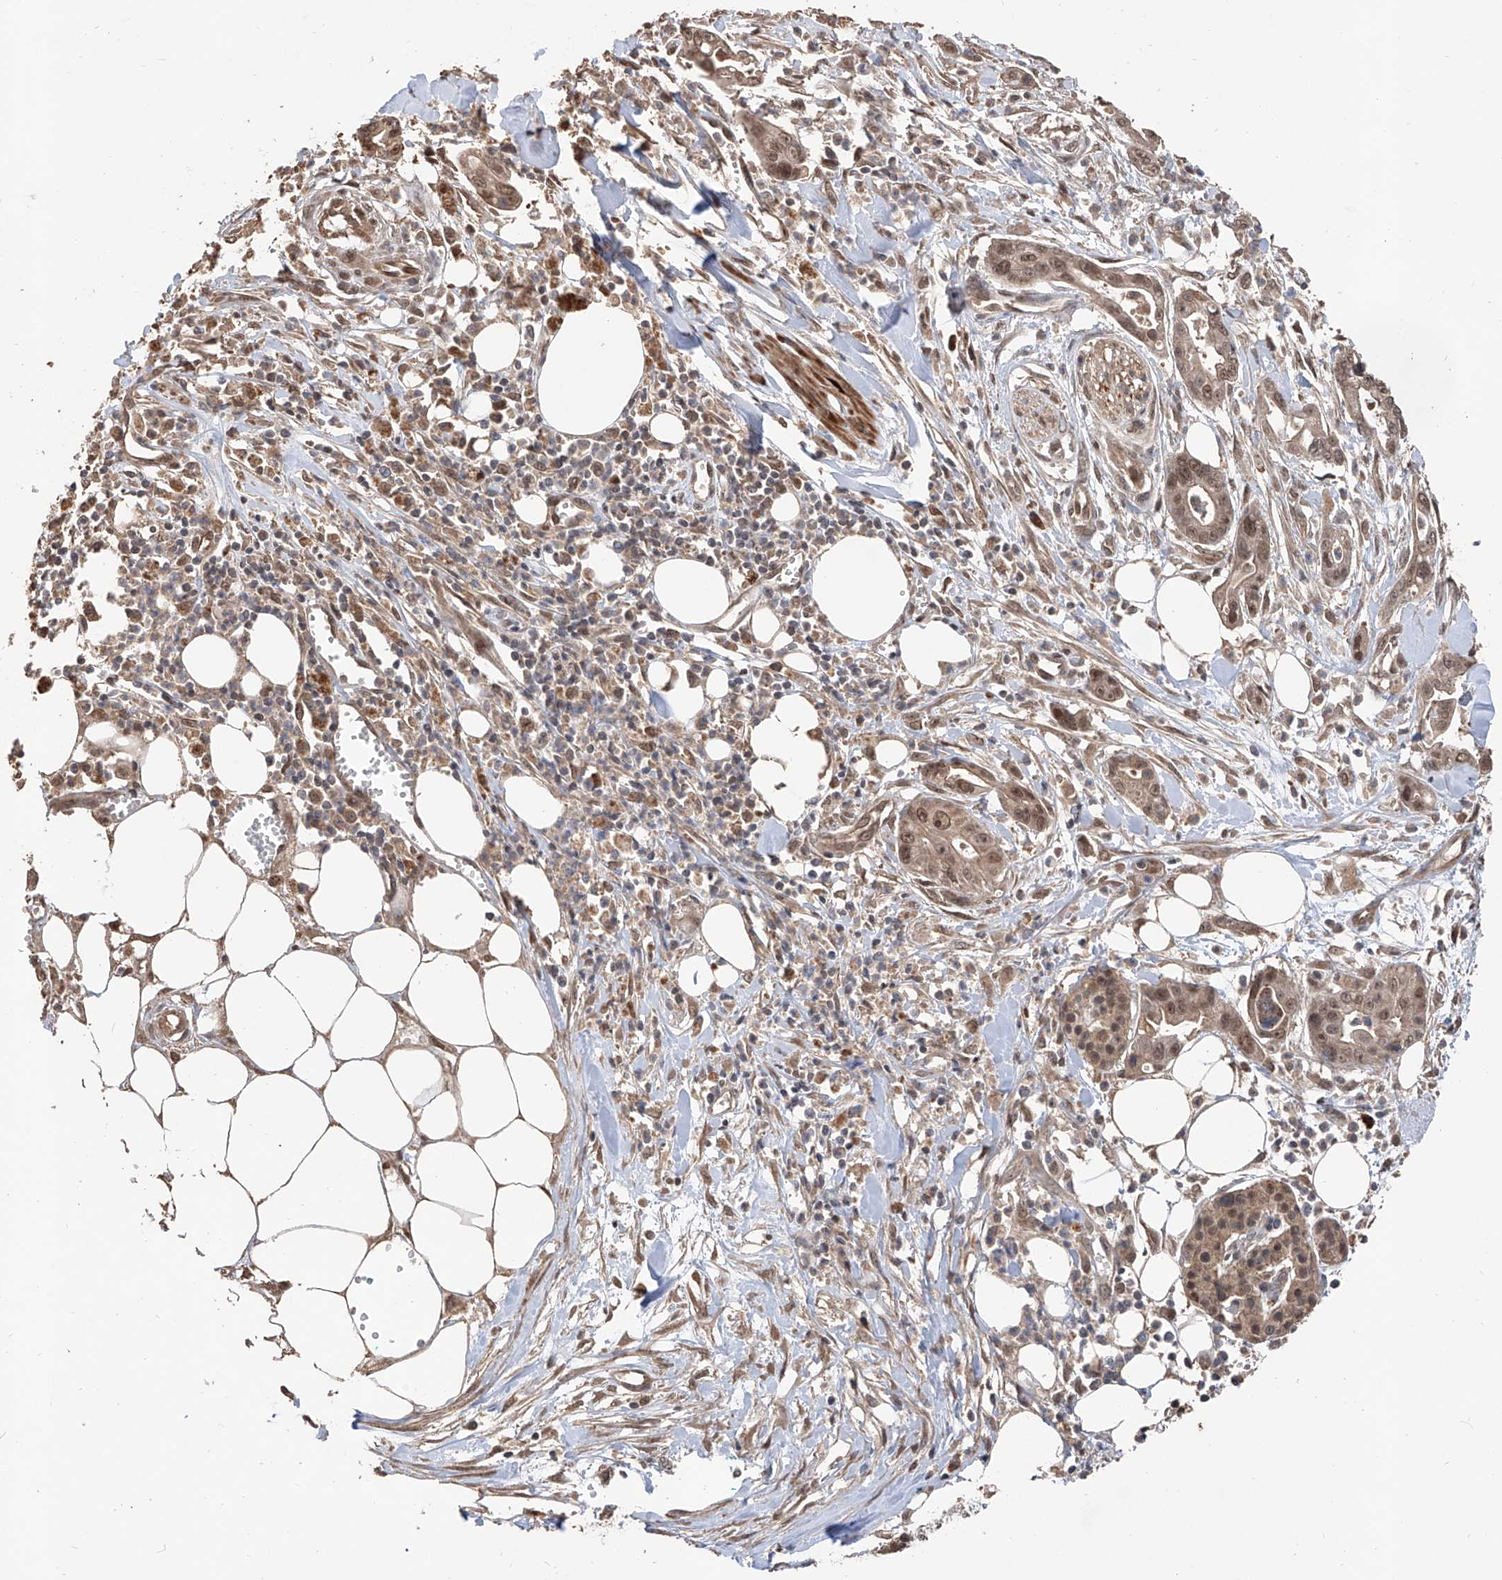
{"staining": {"intensity": "weak", "quantity": ">75%", "location": "nuclear"}, "tissue": "pancreatic cancer", "cell_type": "Tumor cells", "image_type": "cancer", "snomed": [{"axis": "morphology", "description": "Adenocarcinoma, NOS"}, {"axis": "topography", "description": "Pancreas"}], "caption": "Human pancreatic cancer (adenocarcinoma) stained with a brown dye displays weak nuclear positive staining in approximately >75% of tumor cells.", "gene": "FAM135A", "patient": {"sex": "male", "age": 68}}